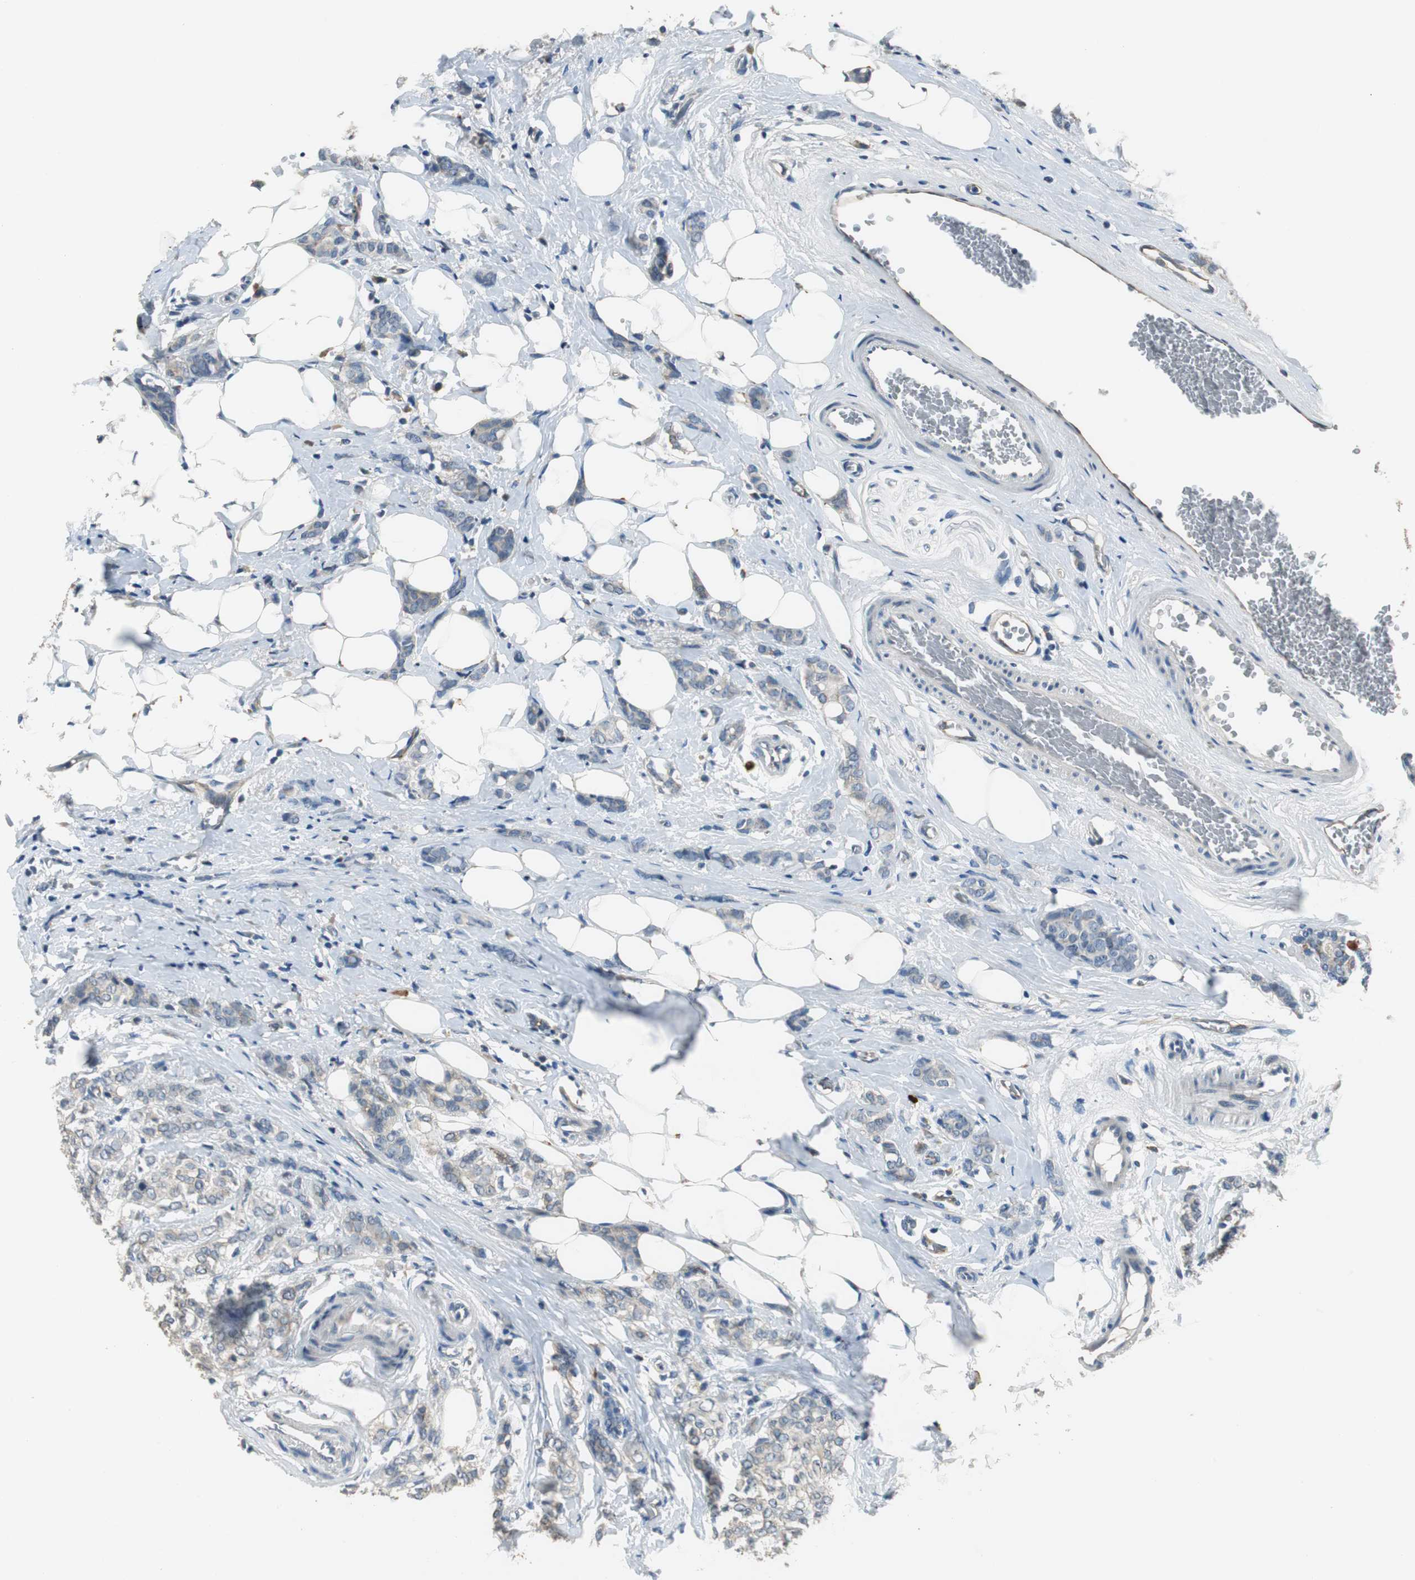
{"staining": {"intensity": "weak", "quantity": "<25%", "location": "cytoplasmic/membranous"}, "tissue": "breast cancer", "cell_type": "Tumor cells", "image_type": "cancer", "snomed": [{"axis": "morphology", "description": "Lobular carcinoma"}, {"axis": "topography", "description": "Breast"}], "caption": "DAB immunohistochemical staining of human breast cancer (lobular carcinoma) shows no significant positivity in tumor cells. (DAB IHC with hematoxylin counter stain).", "gene": "MTIF2", "patient": {"sex": "female", "age": 60}}